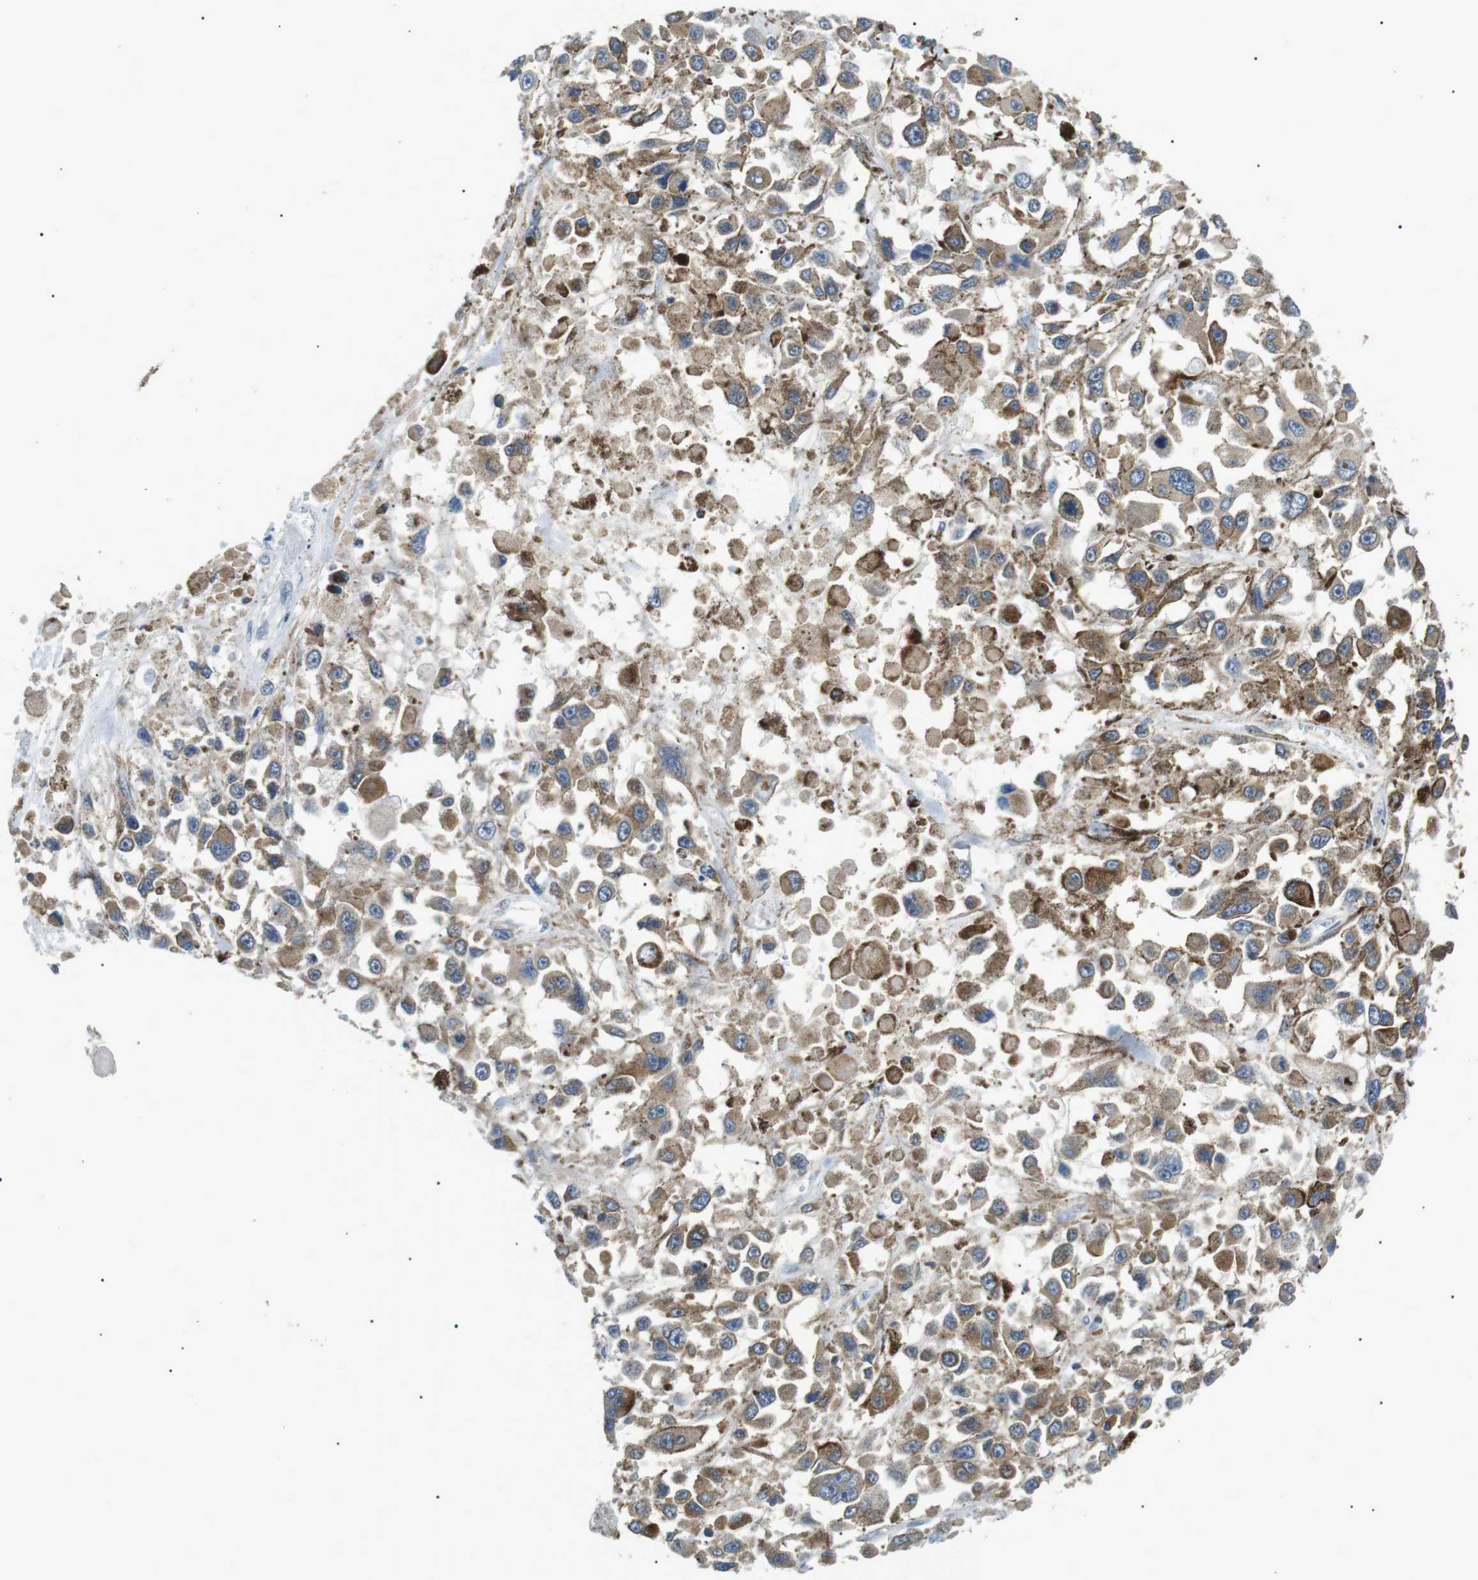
{"staining": {"intensity": "moderate", "quantity": ">75%", "location": "cytoplasmic/membranous"}, "tissue": "melanoma", "cell_type": "Tumor cells", "image_type": "cancer", "snomed": [{"axis": "morphology", "description": "Malignant melanoma, Metastatic site"}, {"axis": "topography", "description": "Lymph node"}], "caption": "An immunohistochemistry micrograph of tumor tissue is shown. Protein staining in brown shows moderate cytoplasmic/membranous positivity in melanoma within tumor cells.", "gene": "RAB9A", "patient": {"sex": "male", "age": 59}}